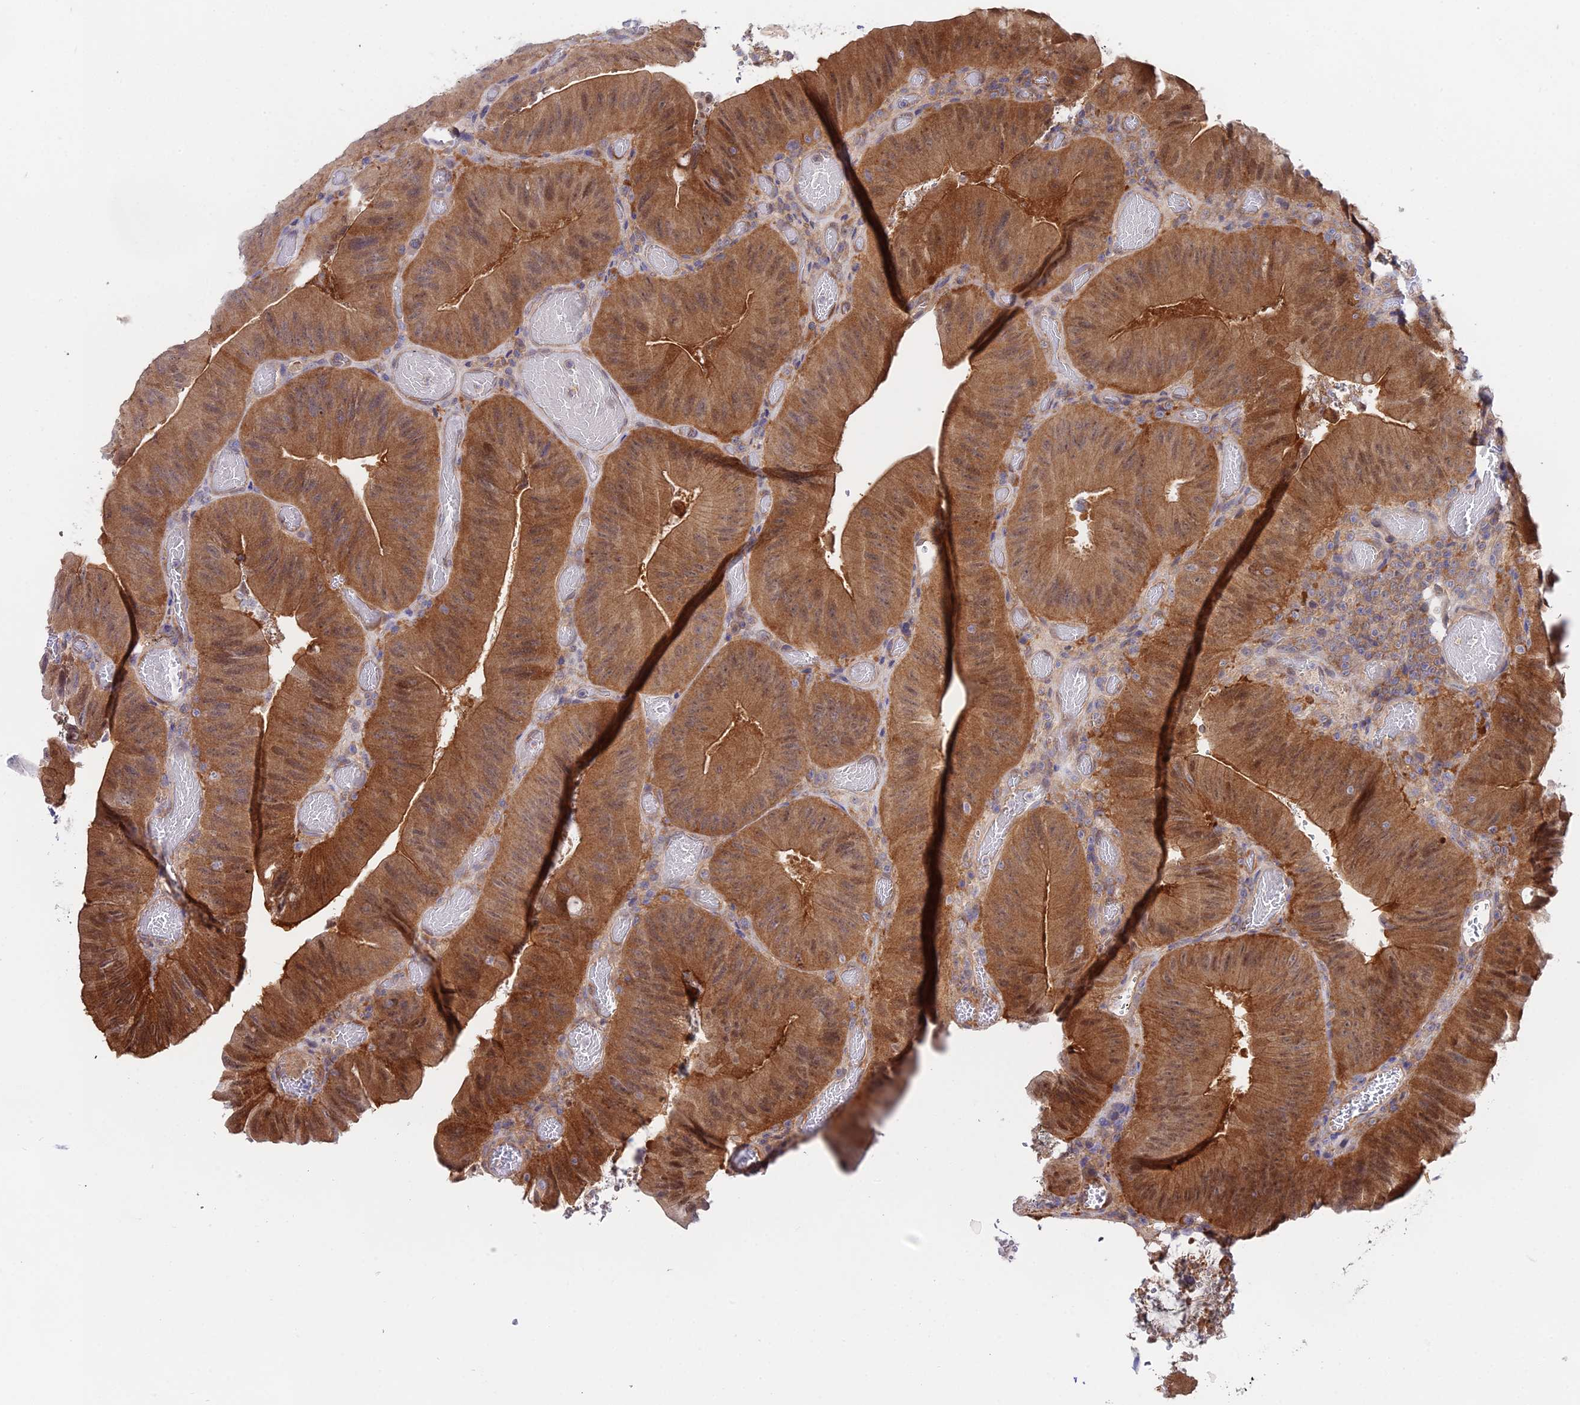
{"staining": {"intensity": "strong", "quantity": ">75%", "location": "cytoplasmic/membranous,nuclear"}, "tissue": "colorectal cancer", "cell_type": "Tumor cells", "image_type": "cancer", "snomed": [{"axis": "morphology", "description": "Adenocarcinoma, NOS"}, {"axis": "topography", "description": "Colon"}], "caption": "Adenocarcinoma (colorectal) stained for a protein (brown) demonstrates strong cytoplasmic/membranous and nuclear positive positivity in approximately >75% of tumor cells.", "gene": "PPP2R2C", "patient": {"sex": "female", "age": 43}}